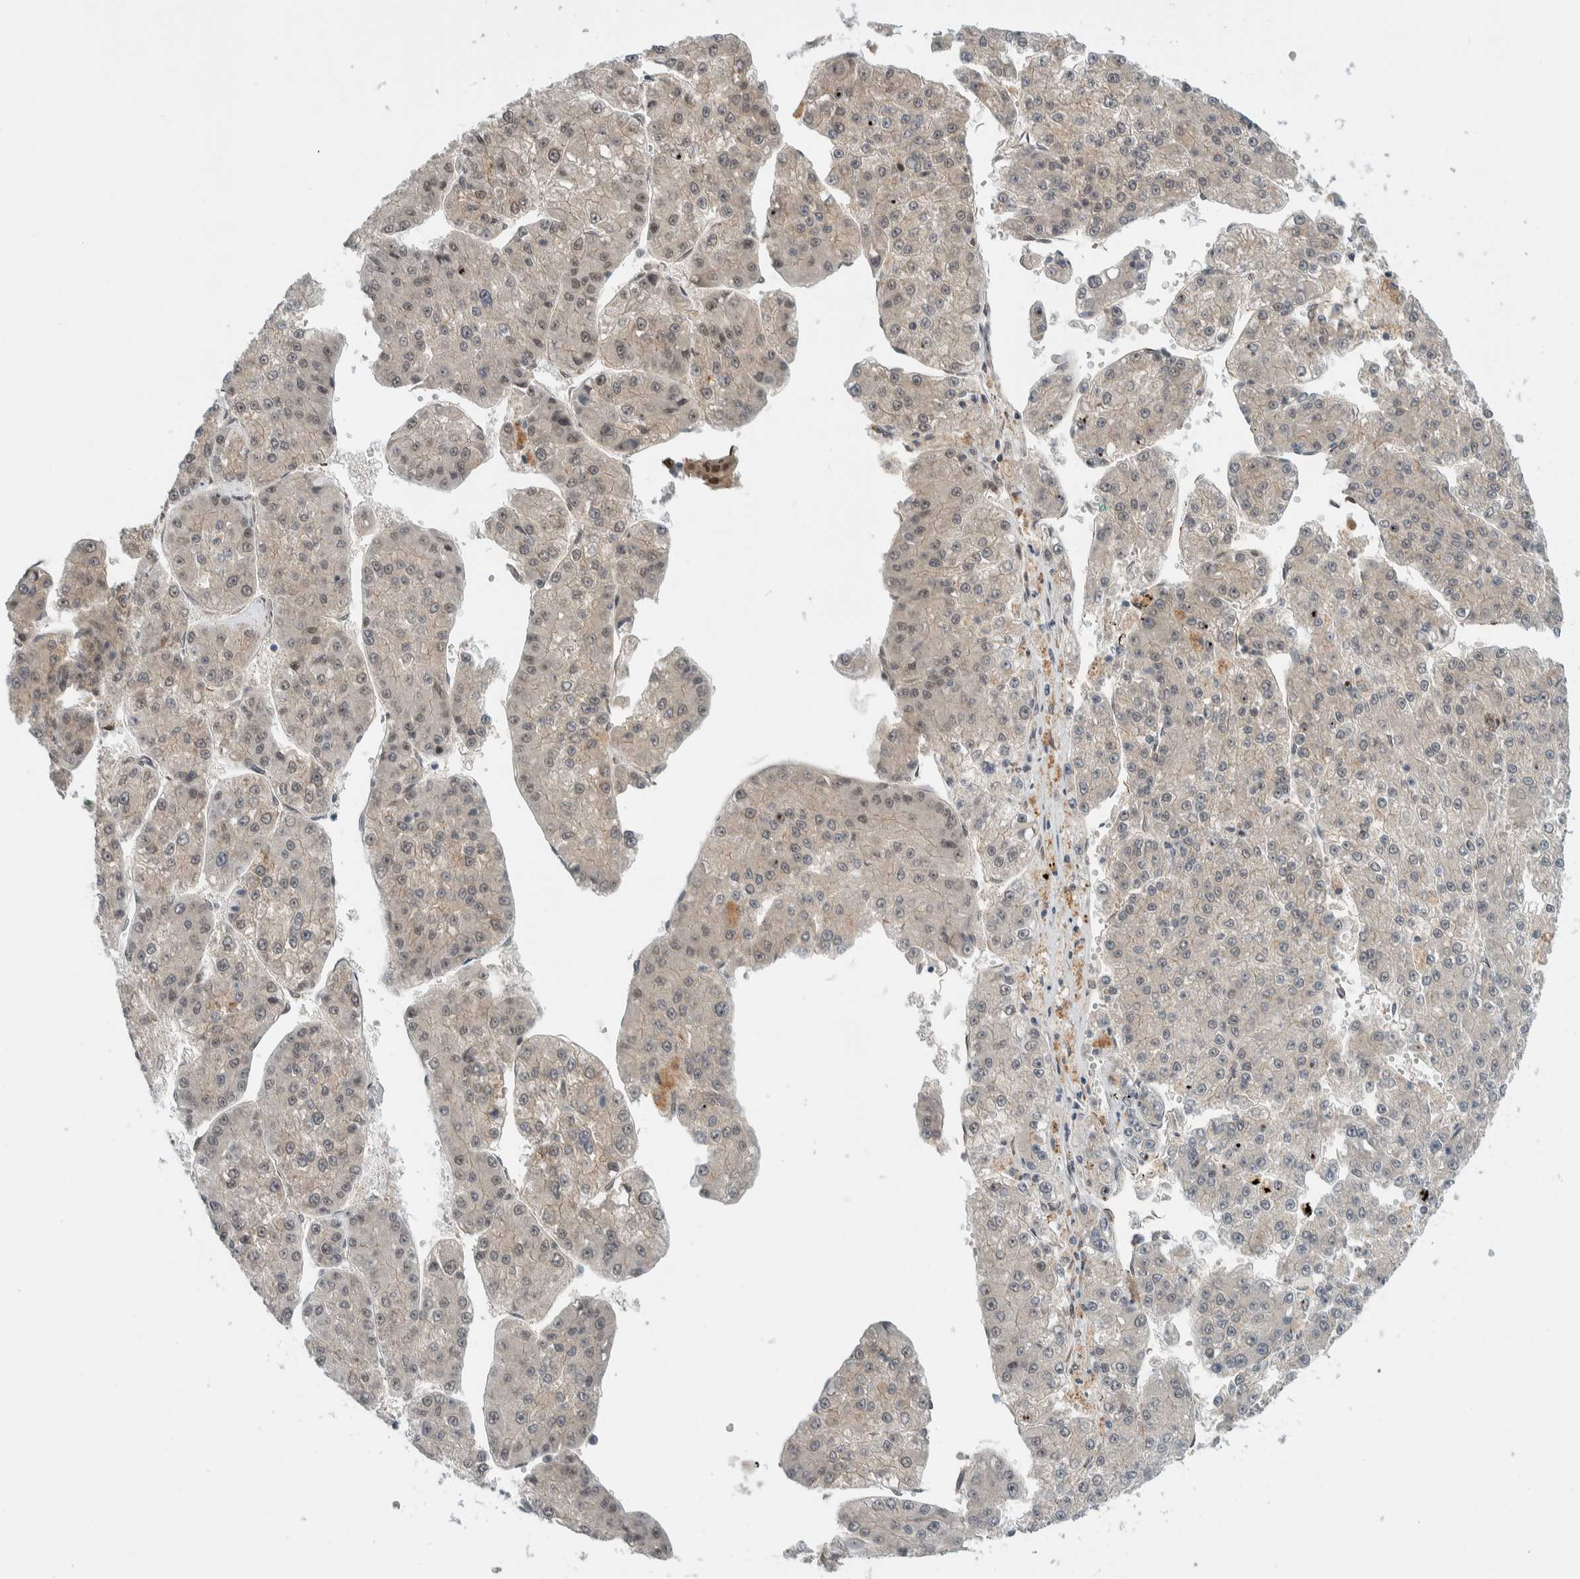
{"staining": {"intensity": "weak", "quantity": "<25%", "location": "cytoplasmic/membranous"}, "tissue": "liver cancer", "cell_type": "Tumor cells", "image_type": "cancer", "snomed": [{"axis": "morphology", "description": "Carcinoma, Hepatocellular, NOS"}, {"axis": "topography", "description": "Liver"}], "caption": "A micrograph of liver hepatocellular carcinoma stained for a protein reveals no brown staining in tumor cells.", "gene": "TNRC18", "patient": {"sex": "female", "age": 73}}